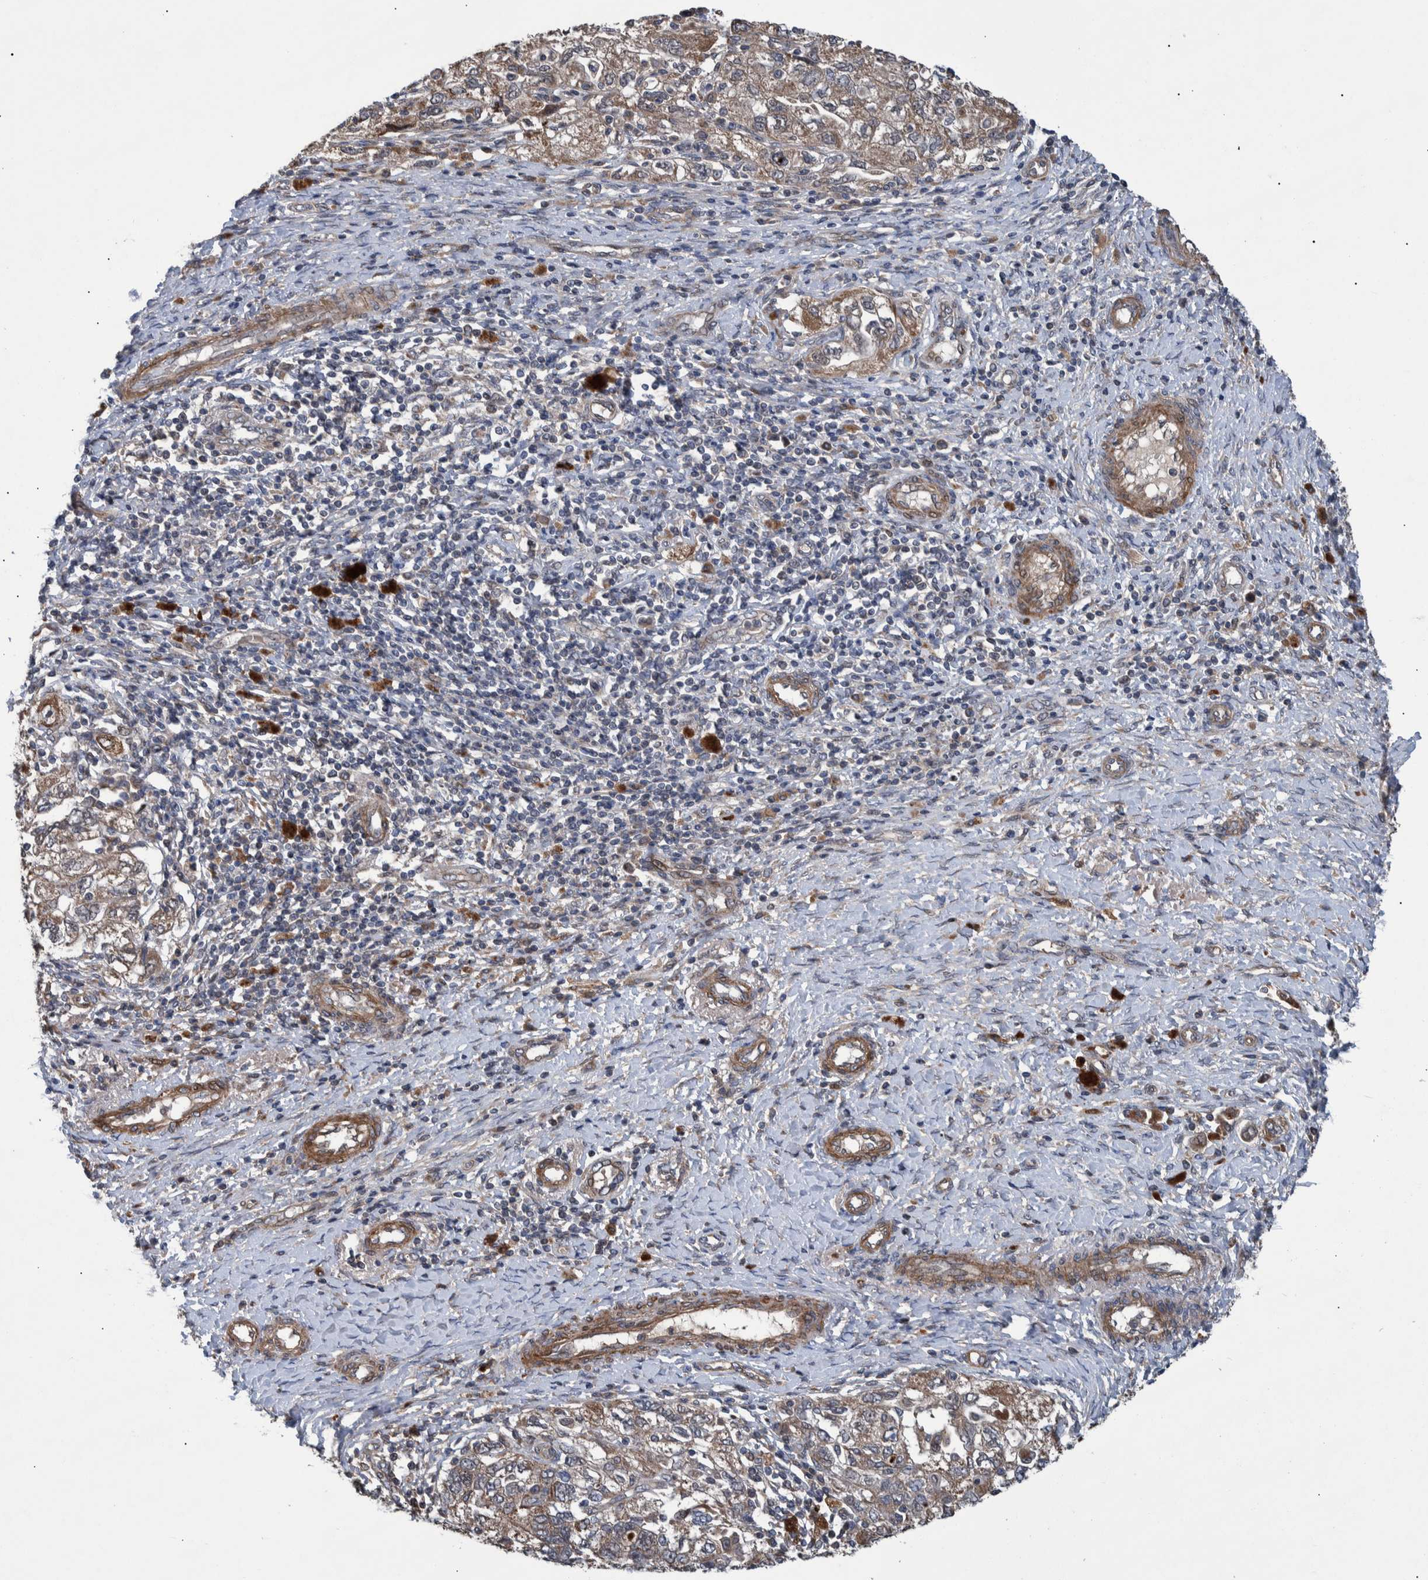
{"staining": {"intensity": "weak", "quantity": ">75%", "location": "cytoplasmic/membranous,nuclear"}, "tissue": "ovarian cancer", "cell_type": "Tumor cells", "image_type": "cancer", "snomed": [{"axis": "morphology", "description": "Carcinoma, NOS"}, {"axis": "morphology", "description": "Cystadenocarcinoma, serous, NOS"}, {"axis": "topography", "description": "Ovary"}], "caption": "Immunohistochemical staining of human carcinoma (ovarian) reveals low levels of weak cytoplasmic/membranous and nuclear protein staining in approximately >75% of tumor cells.", "gene": "B3GNTL1", "patient": {"sex": "female", "age": 69}}